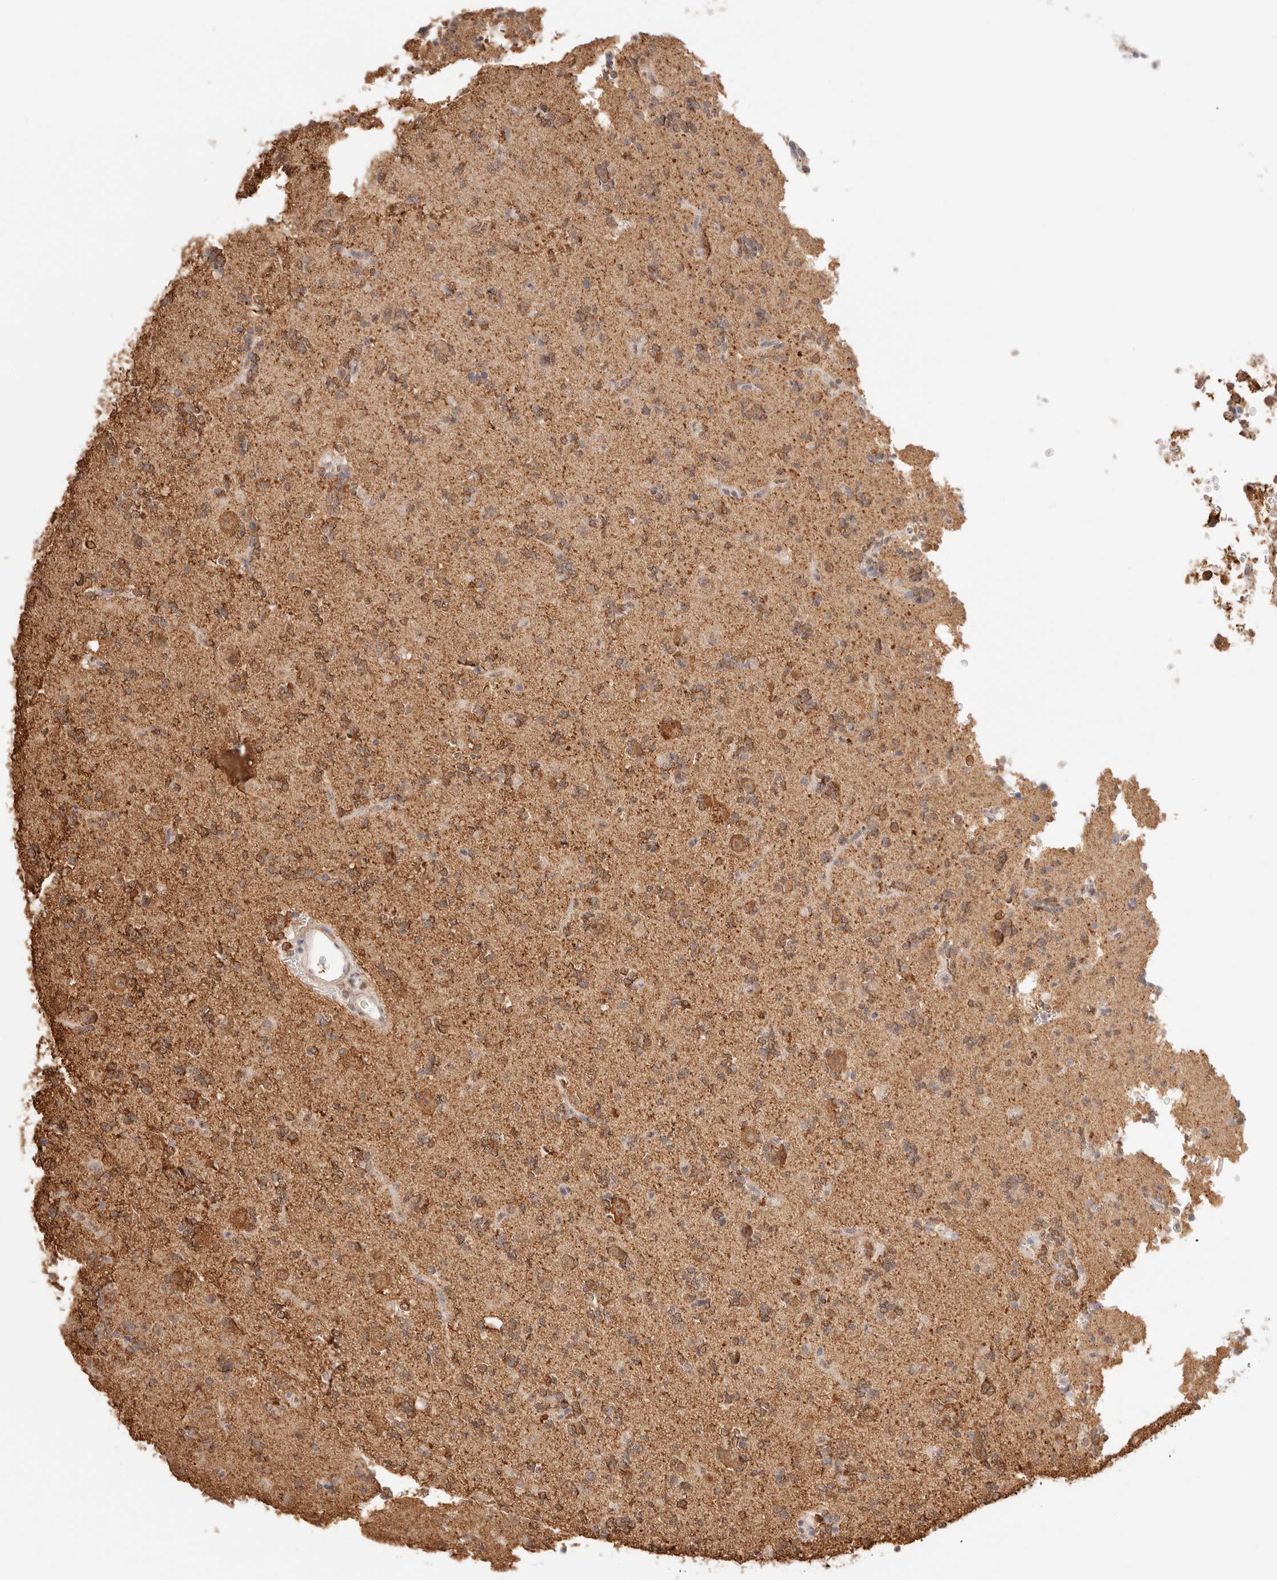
{"staining": {"intensity": "moderate", "quantity": ">75%", "location": "cytoplasmic/membranous,nuclear"}, "tissue": "glioma", "cell_type": "Tumor cells", "image_type": "cancer", "snomed": [{"axis": "morphology", "description": "Glioma, malignant, High grade"}, {"axis": "topography", "description": "Brain"}], "caption": "This is an image of IHC staining of malignant glioma (high-grade), which shows moderate staining in the cytoplasmic/membranous and nuclear of tumor cells.", "gene": "IL1R2", "patient": {"sex": "female", "age": 62}}